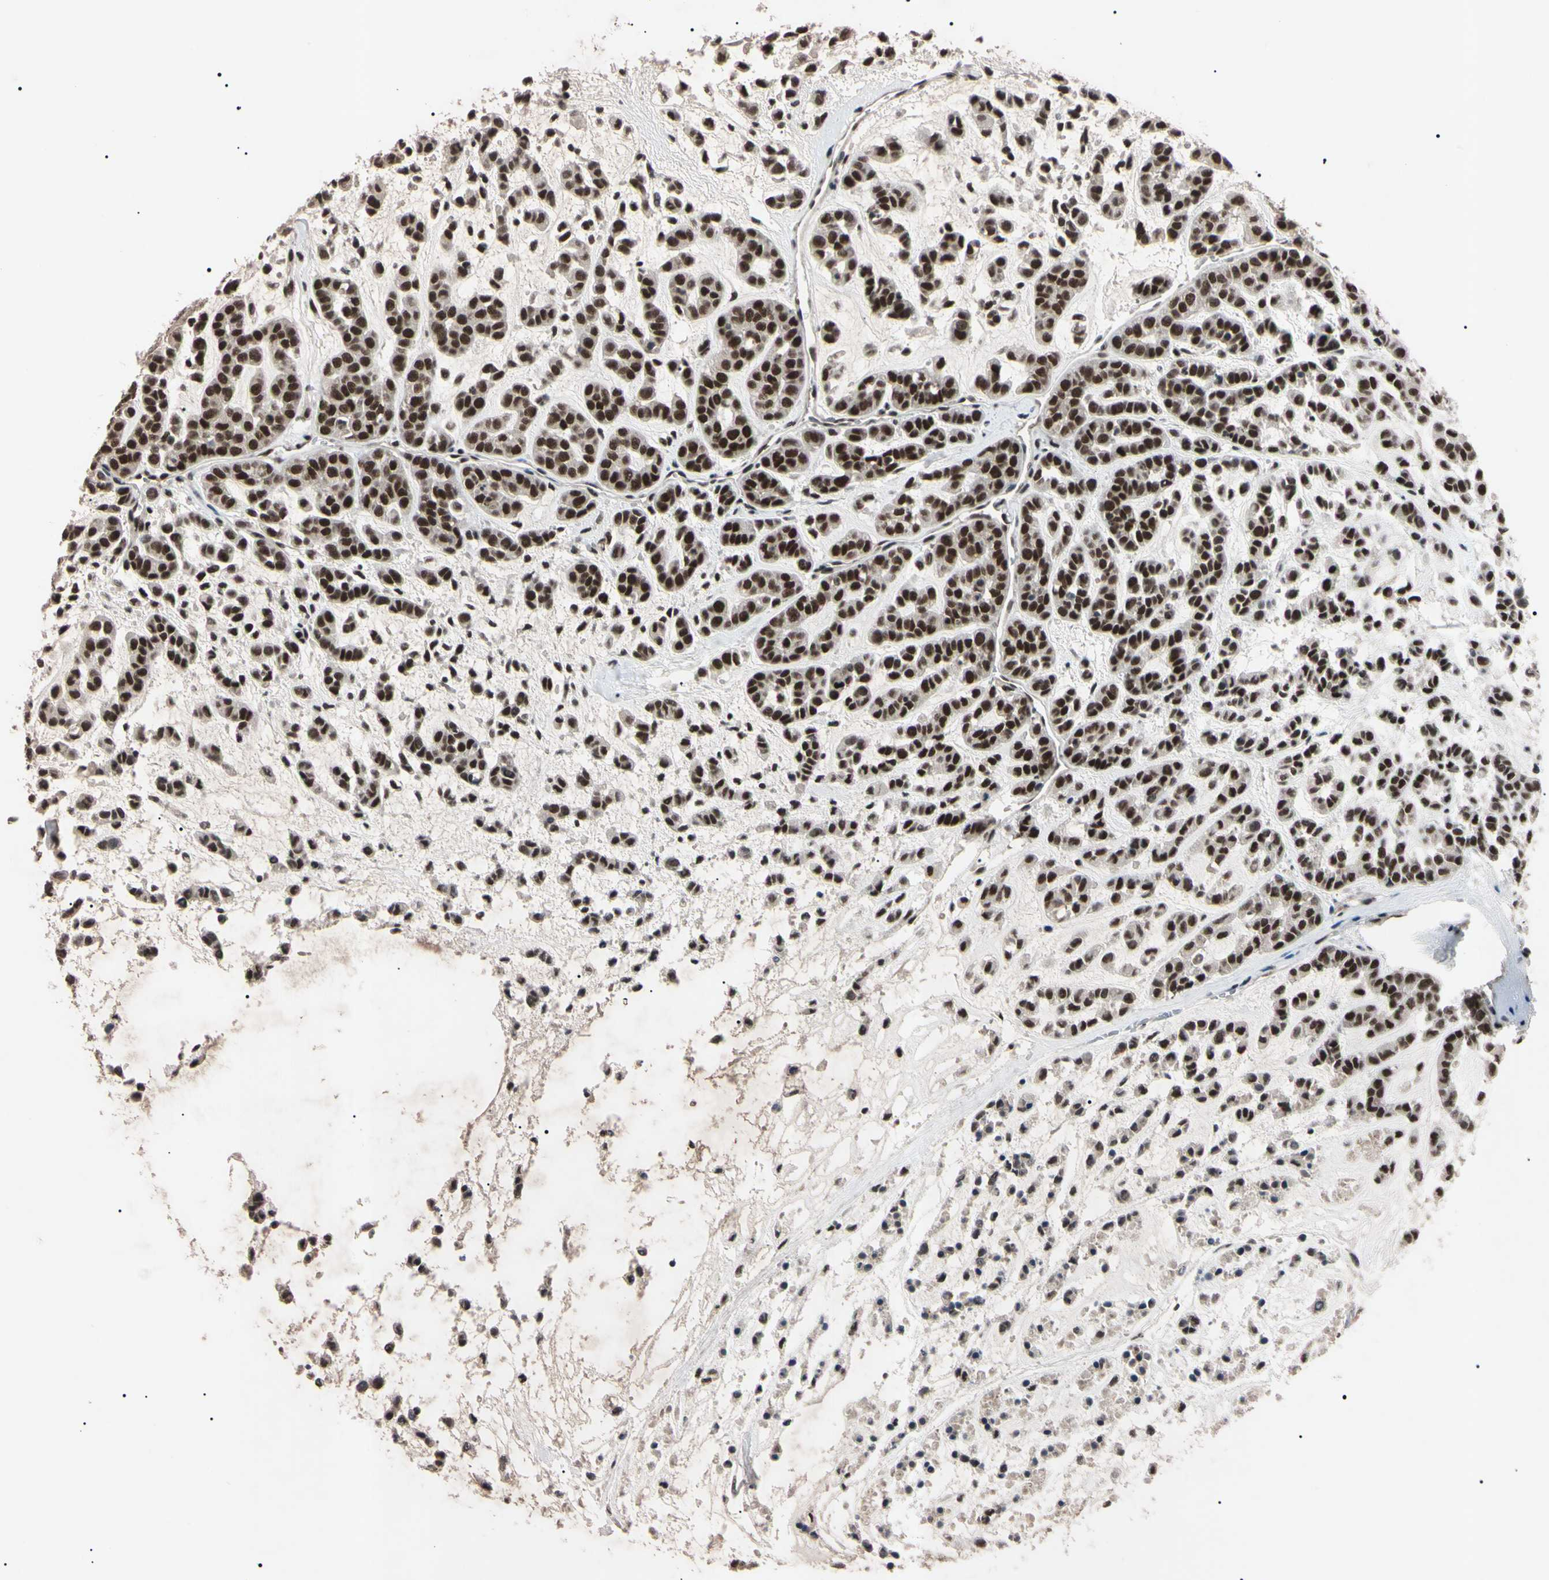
{"staining": {"intensity": "strong", "quantity": "25%-75%", "location": "nuclear"}, "tissue": "head and neck cancer", "cell_type": "Tumor cells", "image_type": "cancer", "snomed": [{"axis": "morphology", "description": "Adenocarcinoma, NOS"}, {"axis": "morphology", "description": "Adenoma, NOS"}, {"axis": "topography", "description": "Head-Neck"}], "caption": "An IHC micrograph of tumor tissue is shown. Protein staining in brown shows strong nuclear positivity in adenoma (head and neck) within tumor cells. The protein is shown in brown color, while the nuclei are stained blue.", "gene": "YY1", "patient": {"sex": "female", "age": 55}}